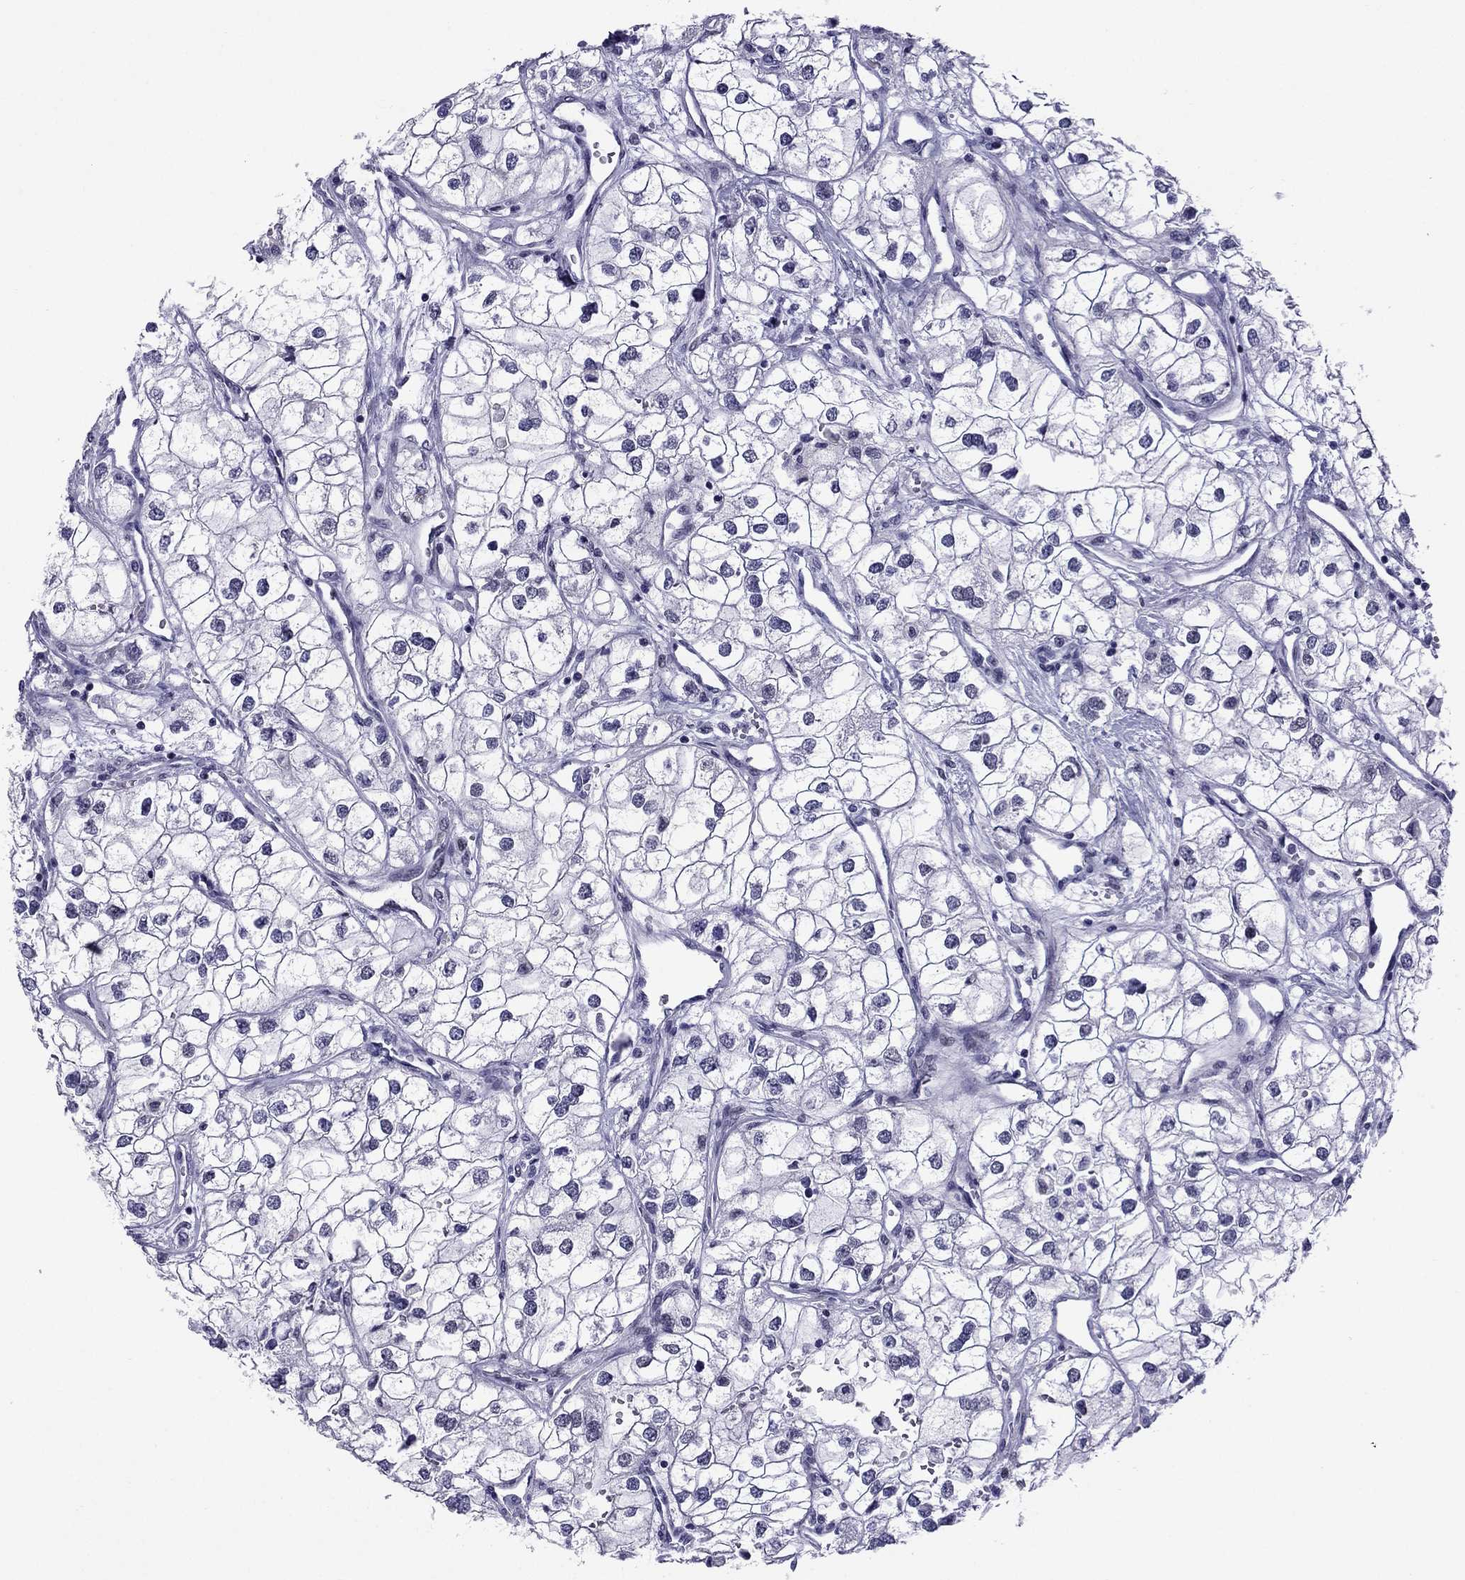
{"staining": {"intensity": "negative", "quantity": "none", "location": "none"}, "tissue": "renal cancer", "cell_type": "Tumor cells", "image_type": "cancer", "snomed": [{"axis": "morphology", "description": "Adenocarcinoma, NOS"}, {"axis": "topography", "description": "Kidney"}], "caption": "Immunohistochemical staining of renal adenocarcinoma reveals no significant positivity in tumor cells.", "gene": "MYLK3", "patient": {"sex": "male", "age": 59}}